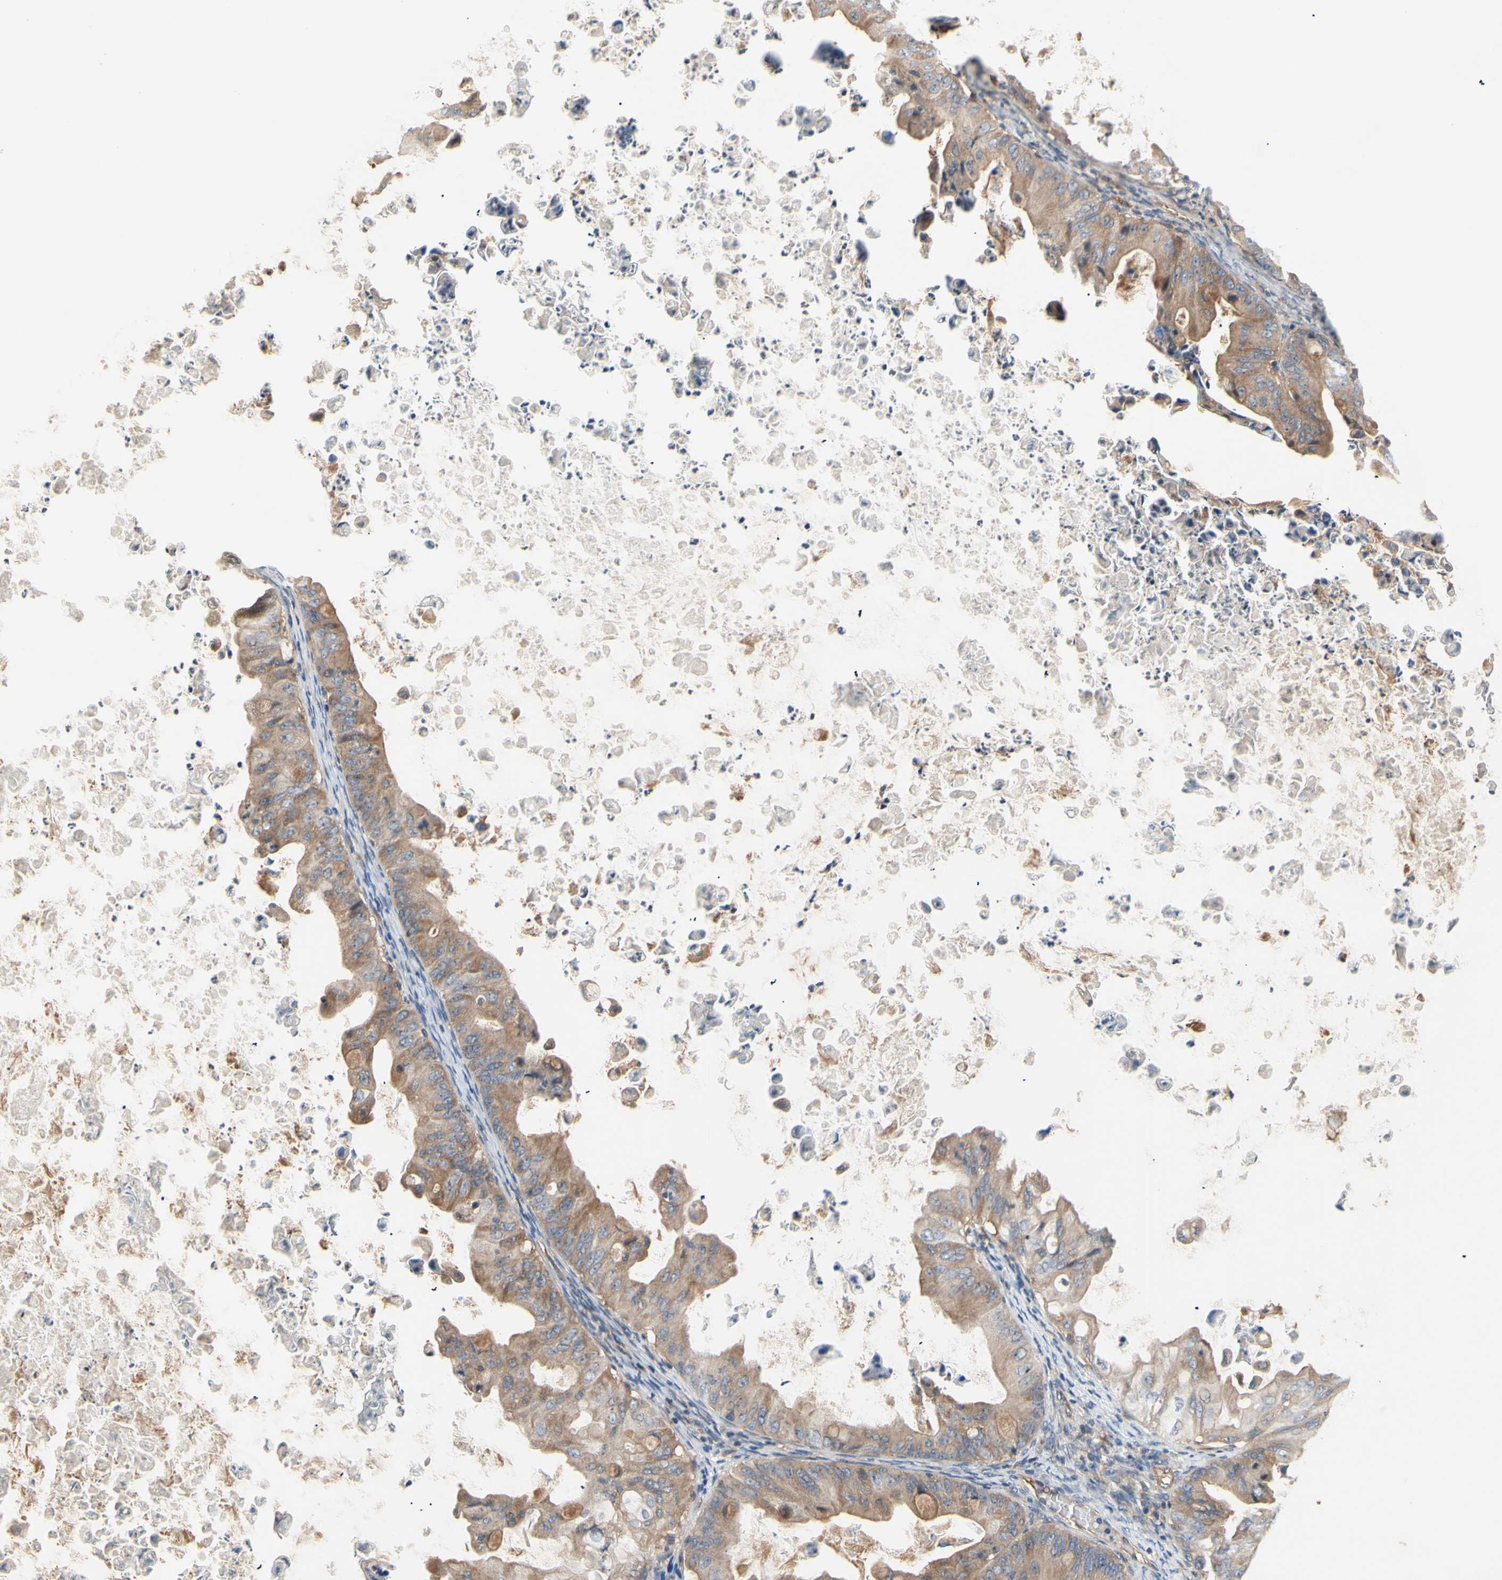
{"staining": {"intensity": "moderate", "quantity": ">75%", "location": "cytoplasmic/membranous"}, "tissue": "ovarian cancer", "cell_type": "Tumor cells", "image_type": "cancer", "snomed": [{"axis": "morphology", "description": "Cystadenocarcinoma, mucinous, NOS"}, {"axis": "topography", "description": "Ovary"}], "caption": "Brown immunohistochemical staining in ovarian cancer (mucinous cystadenocarcinoma) exhibits moderate cytoplasmic/membranous positivity in about >75% of tumor cells.", "gene": "DYNLRB1", "patient": {"sex": "female", "age": 37}}